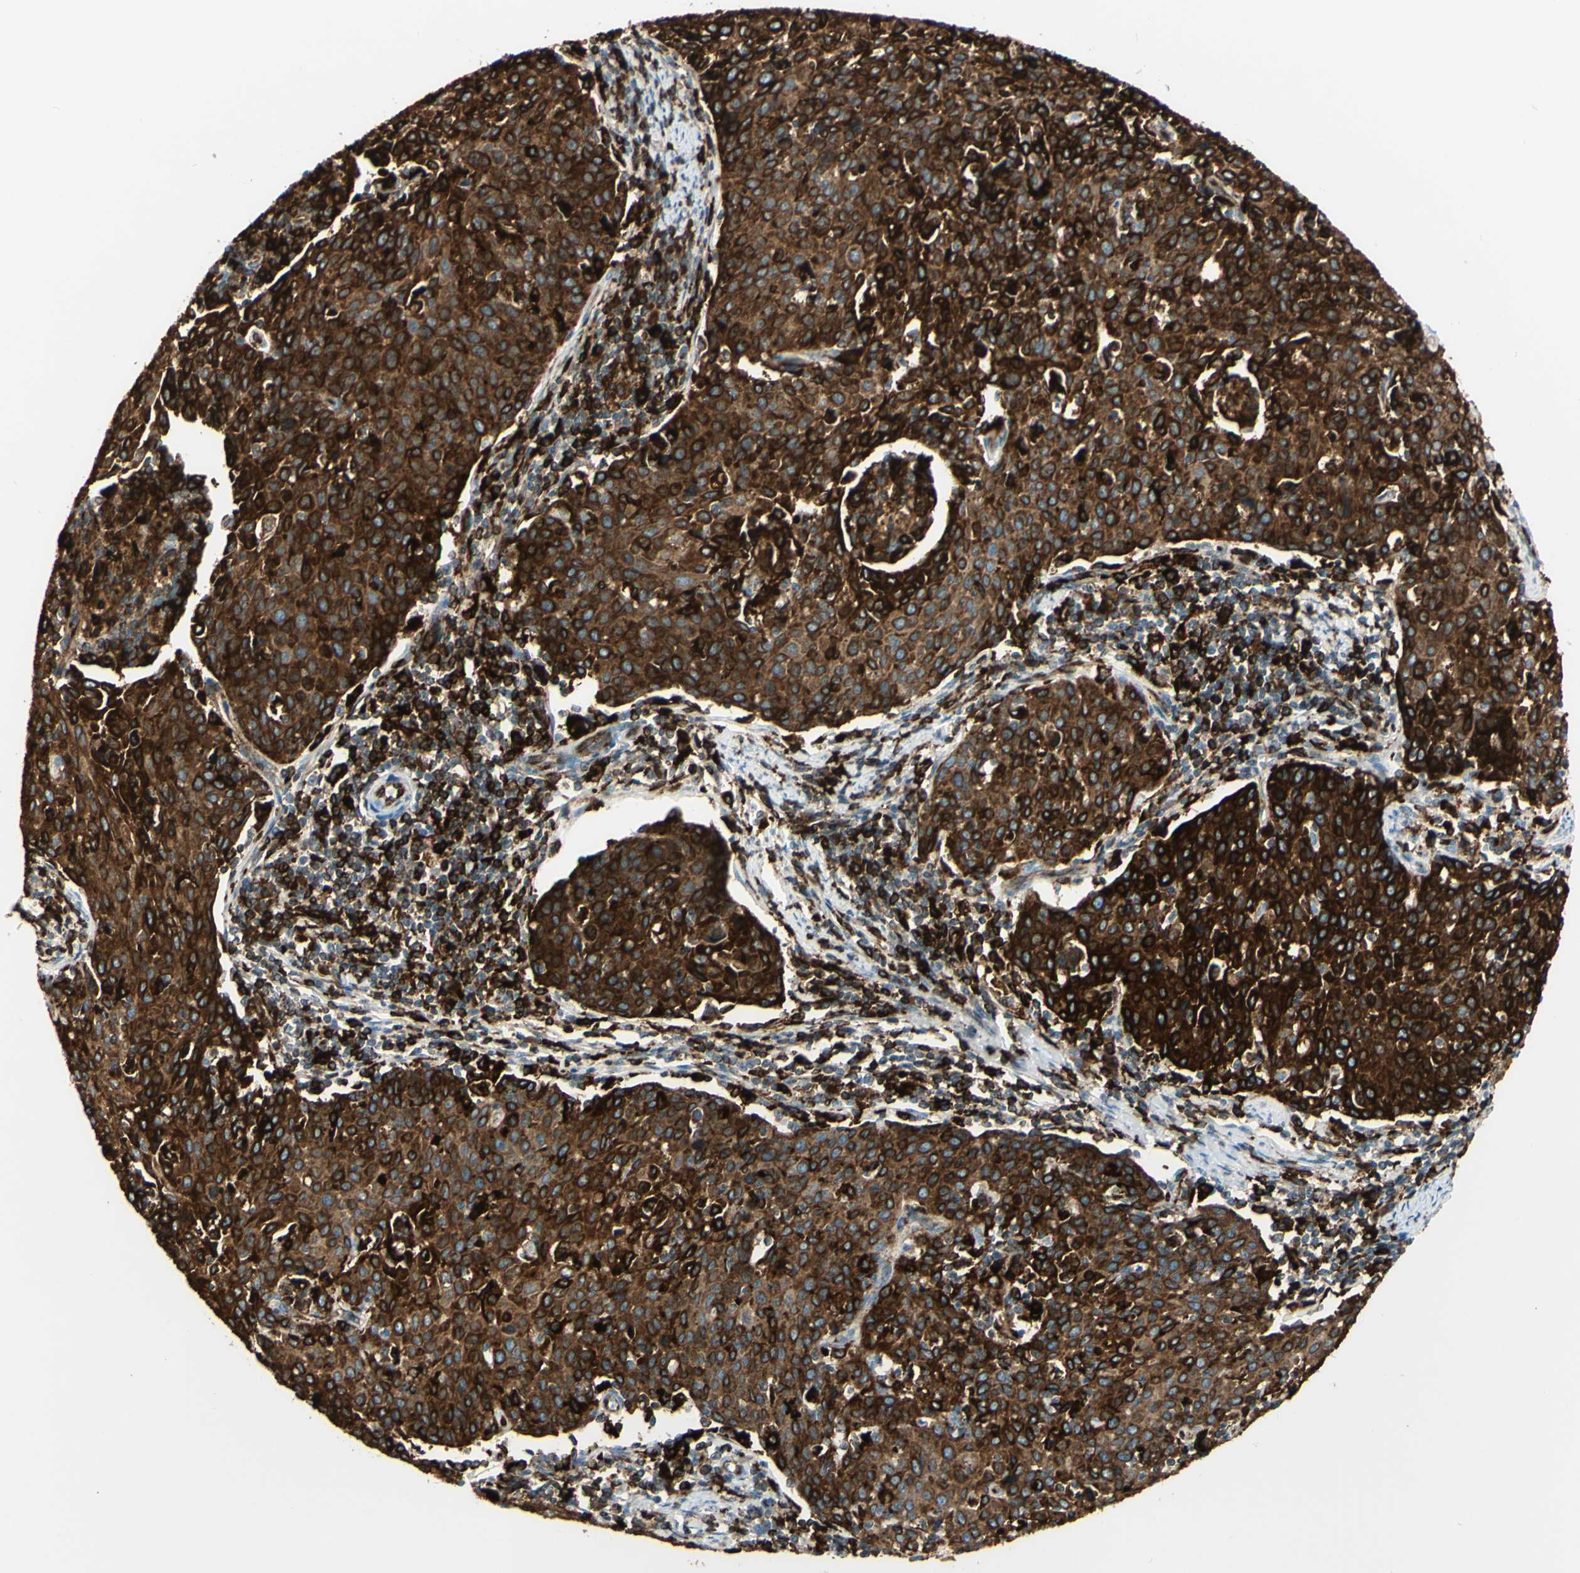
{"staining": {"intensity": "strong", "quantity": ">75%", "location": "cytoplasmic/membranous"}, "tissue": "cervical cancer", "cell_type": "Tumor cells", "image_type": "cancer", "snomed": [{"axis": "morphology", "description": "Squamous cell carcinoma, NOS"}, {"axis": "topography", "description": "Cervix"}], "caption": "Immunohistochemistry micrograph of neoplastic tissue: human cervical cancer (squamous cell carcinoma) stained using immunohistochemistry (IHC) demonstrates high levels of strong protein expression localized specifically in the cytoplasmic/membranous of tumor cells, appearing as a cytoplasmic/membranous brown color.", "gene": "CD74", "patient": {"sex": "female", "age": 38}}